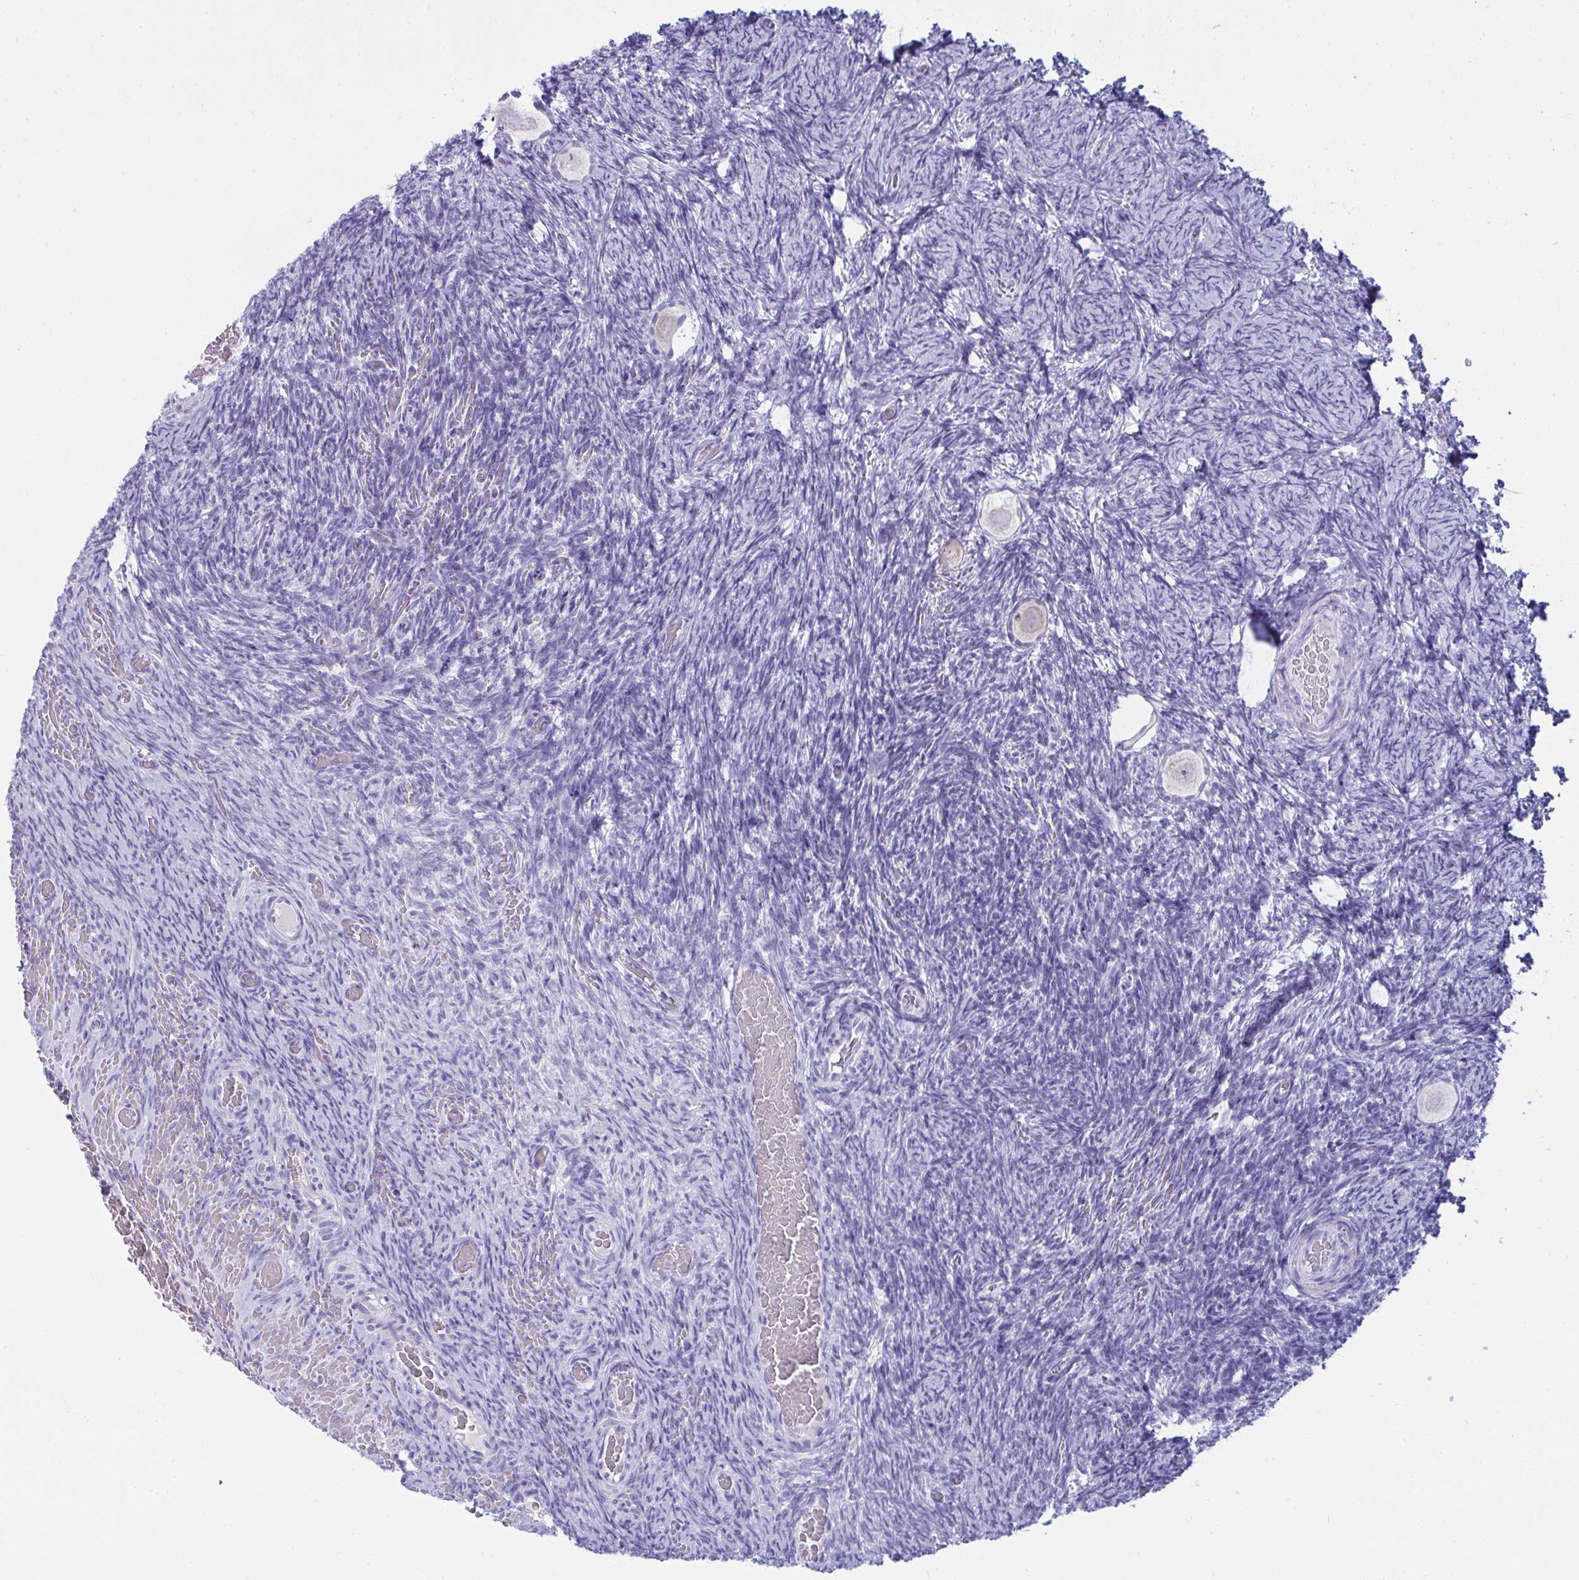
{"staining": {"intensity": "negative", "quantity": "none", "location": "none"}, "tissue": "ovary", "cell_type": "Follicle cells", "image_type": "normal", "snomed": [{"axis": "morphology", "description": "Normal tissue, NOS"}, {"axis": "topography", "description": "Ovary"}], "caption": "Follicle cells show no significant protein positivity in benign ovary. (Brightfield microscopy of DAB IHC at high magnification).", "gene": "RANBP2", "patient": {"sex": "female", "age": 34}}